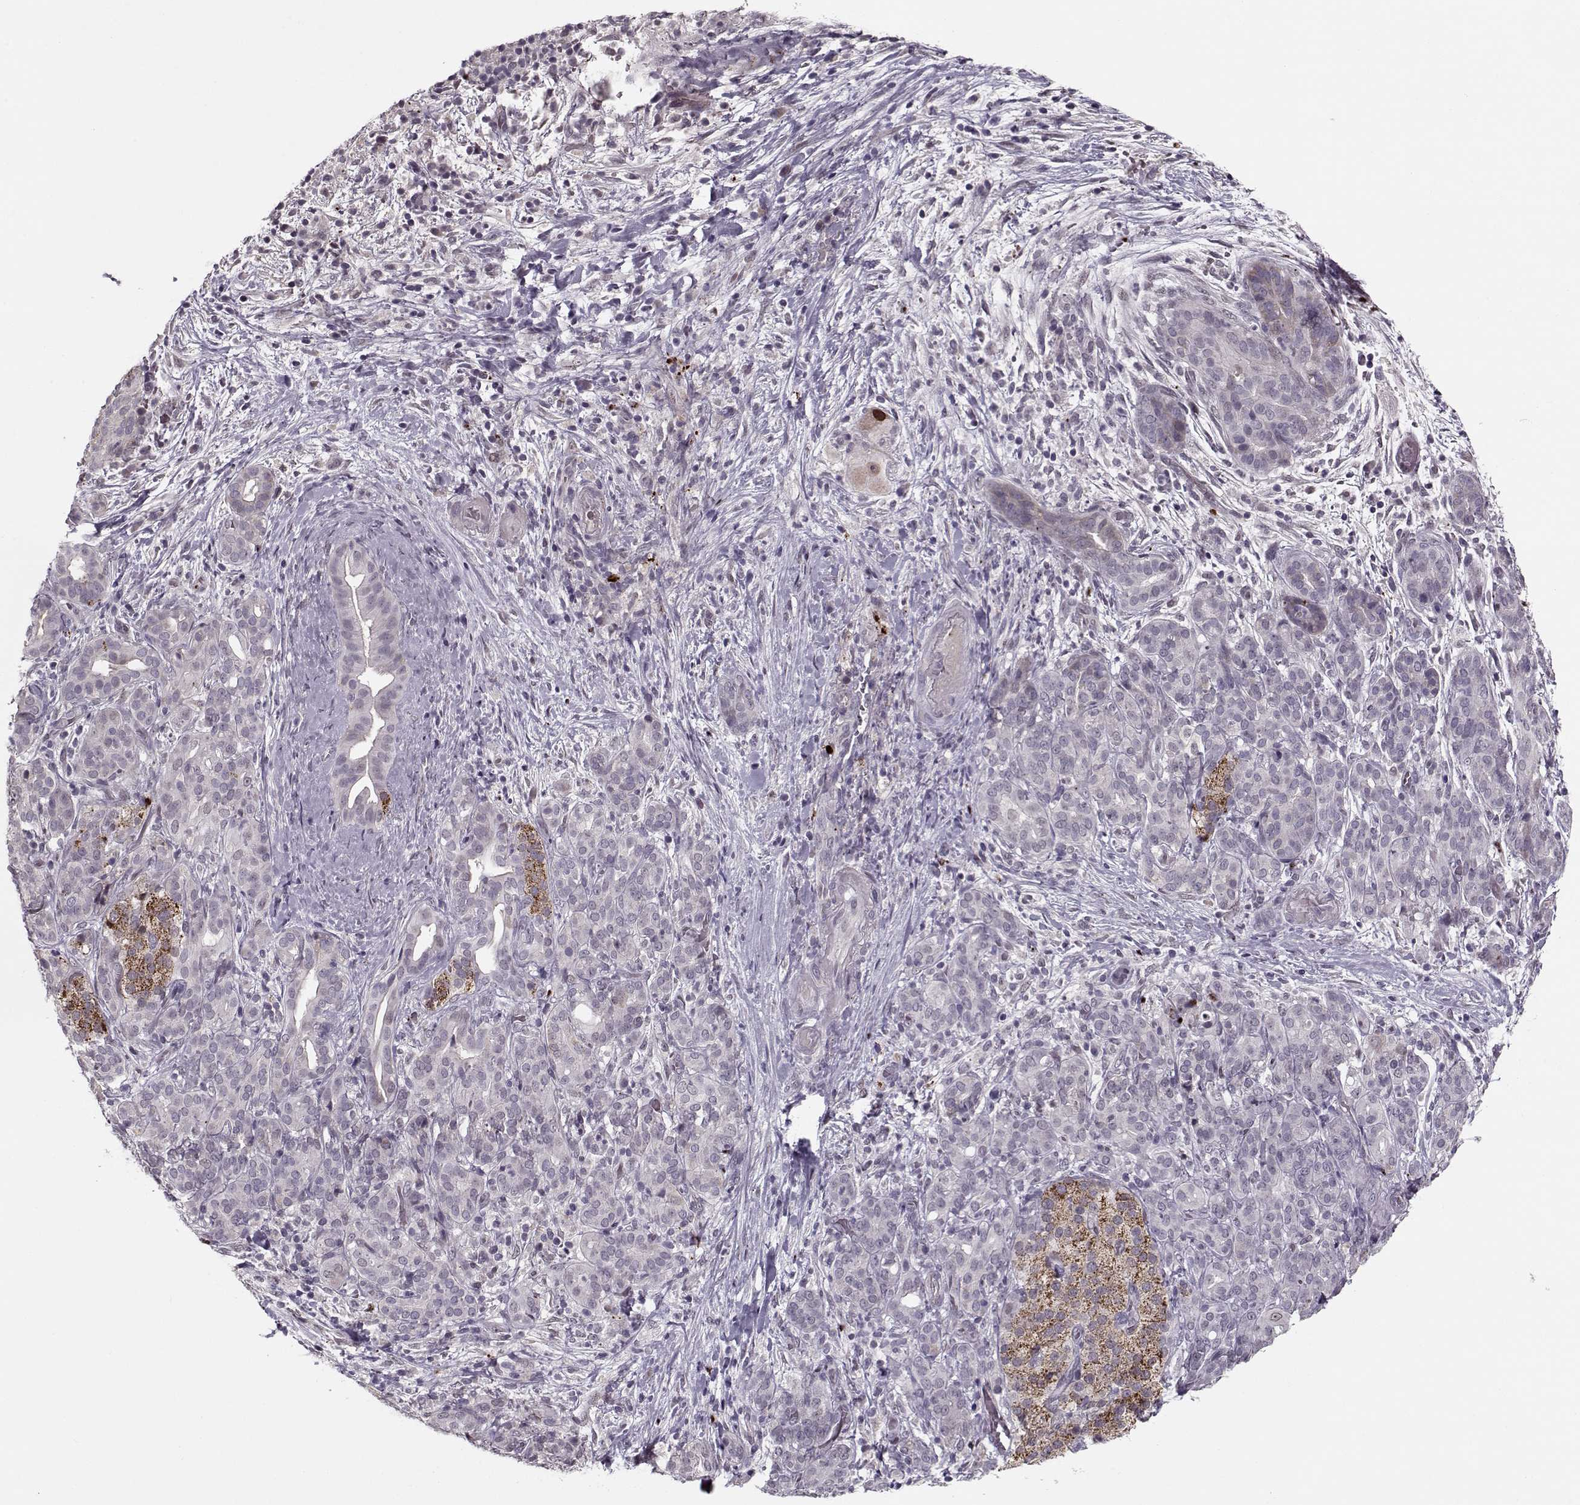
{"staining": {"intensity": "negative", "quantity": "none", "location": "none"}, "tissue": "pancreatic cancer", "cell_type": "Tumor cells", "image_type": "cancer", "snomed": [{"axis": "morphology", "description": "Adenocarcinoma, NOS"}, {"axis": "topography", "description": "Pancreas"}], "caption": "Immunohistochemical staining of human pancreatic cancer (adenocarcinoma) displays no significant staining in tumor cells.", "gene": "DNAI3", "patient": {"sex": "male", "age": 44}}